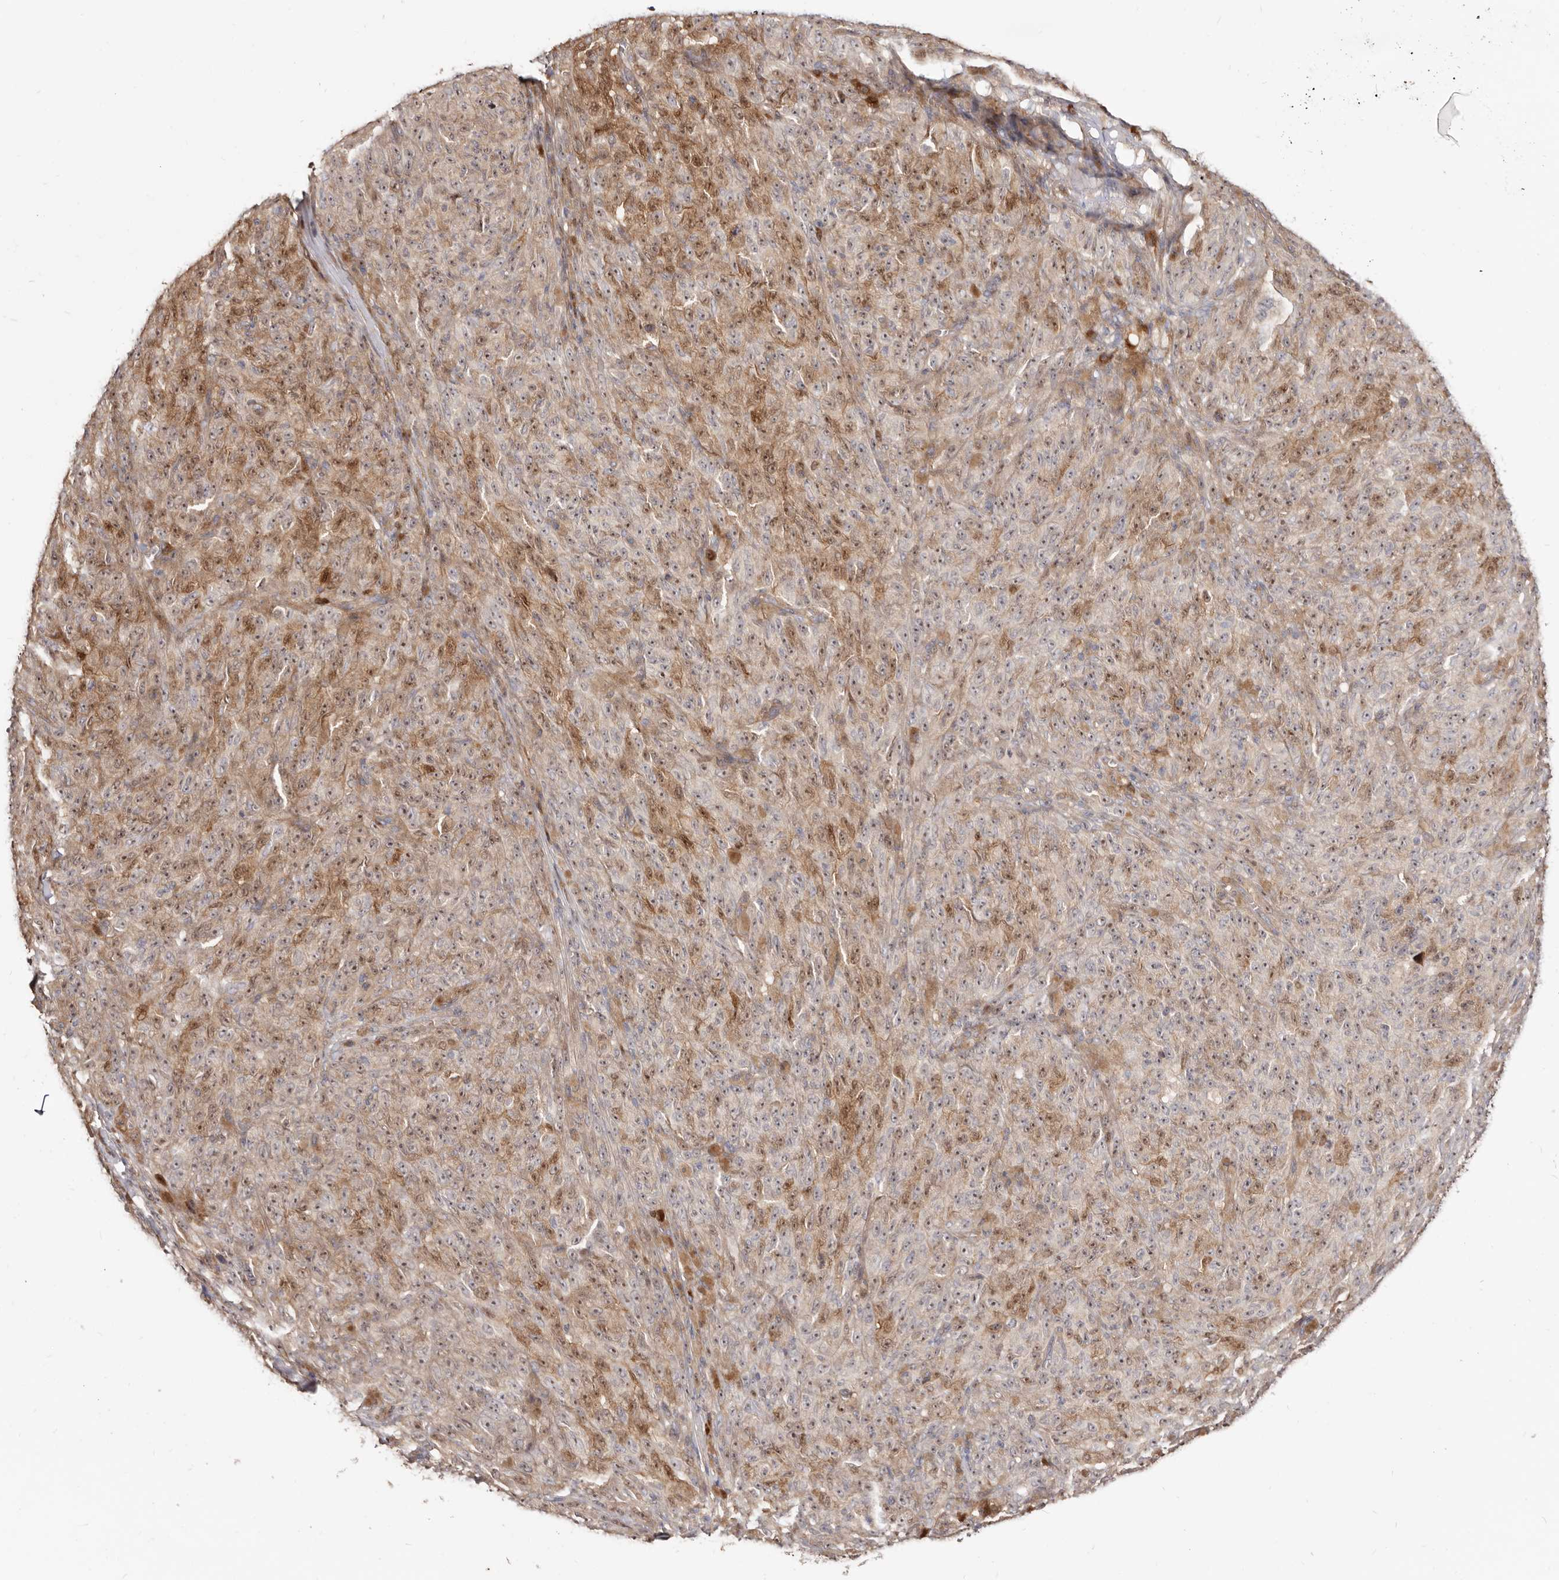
{"staining": {"intensity": "moderate", "quantity": "25%-75%", "location": "cytoplasmic/membranous,nuclear"}, "tissue": "melanoma", "cell_type": "Tumor cells", "image_type": "cancer", "snomed": [{"axis": "morphology", "description": "Malignant melanoma, NOS"}, {"axis": "topography", "description": "Skin"}], "caption": "Malignant melanoma tissue displays moderate cytoplasmic/membranous and nuclear staining in approximately 25%-75% of tumor cells, visualized by immunohistochemistry.", "gene": "GPATCH4", "patient": {"sex": "female", "age": 82}}